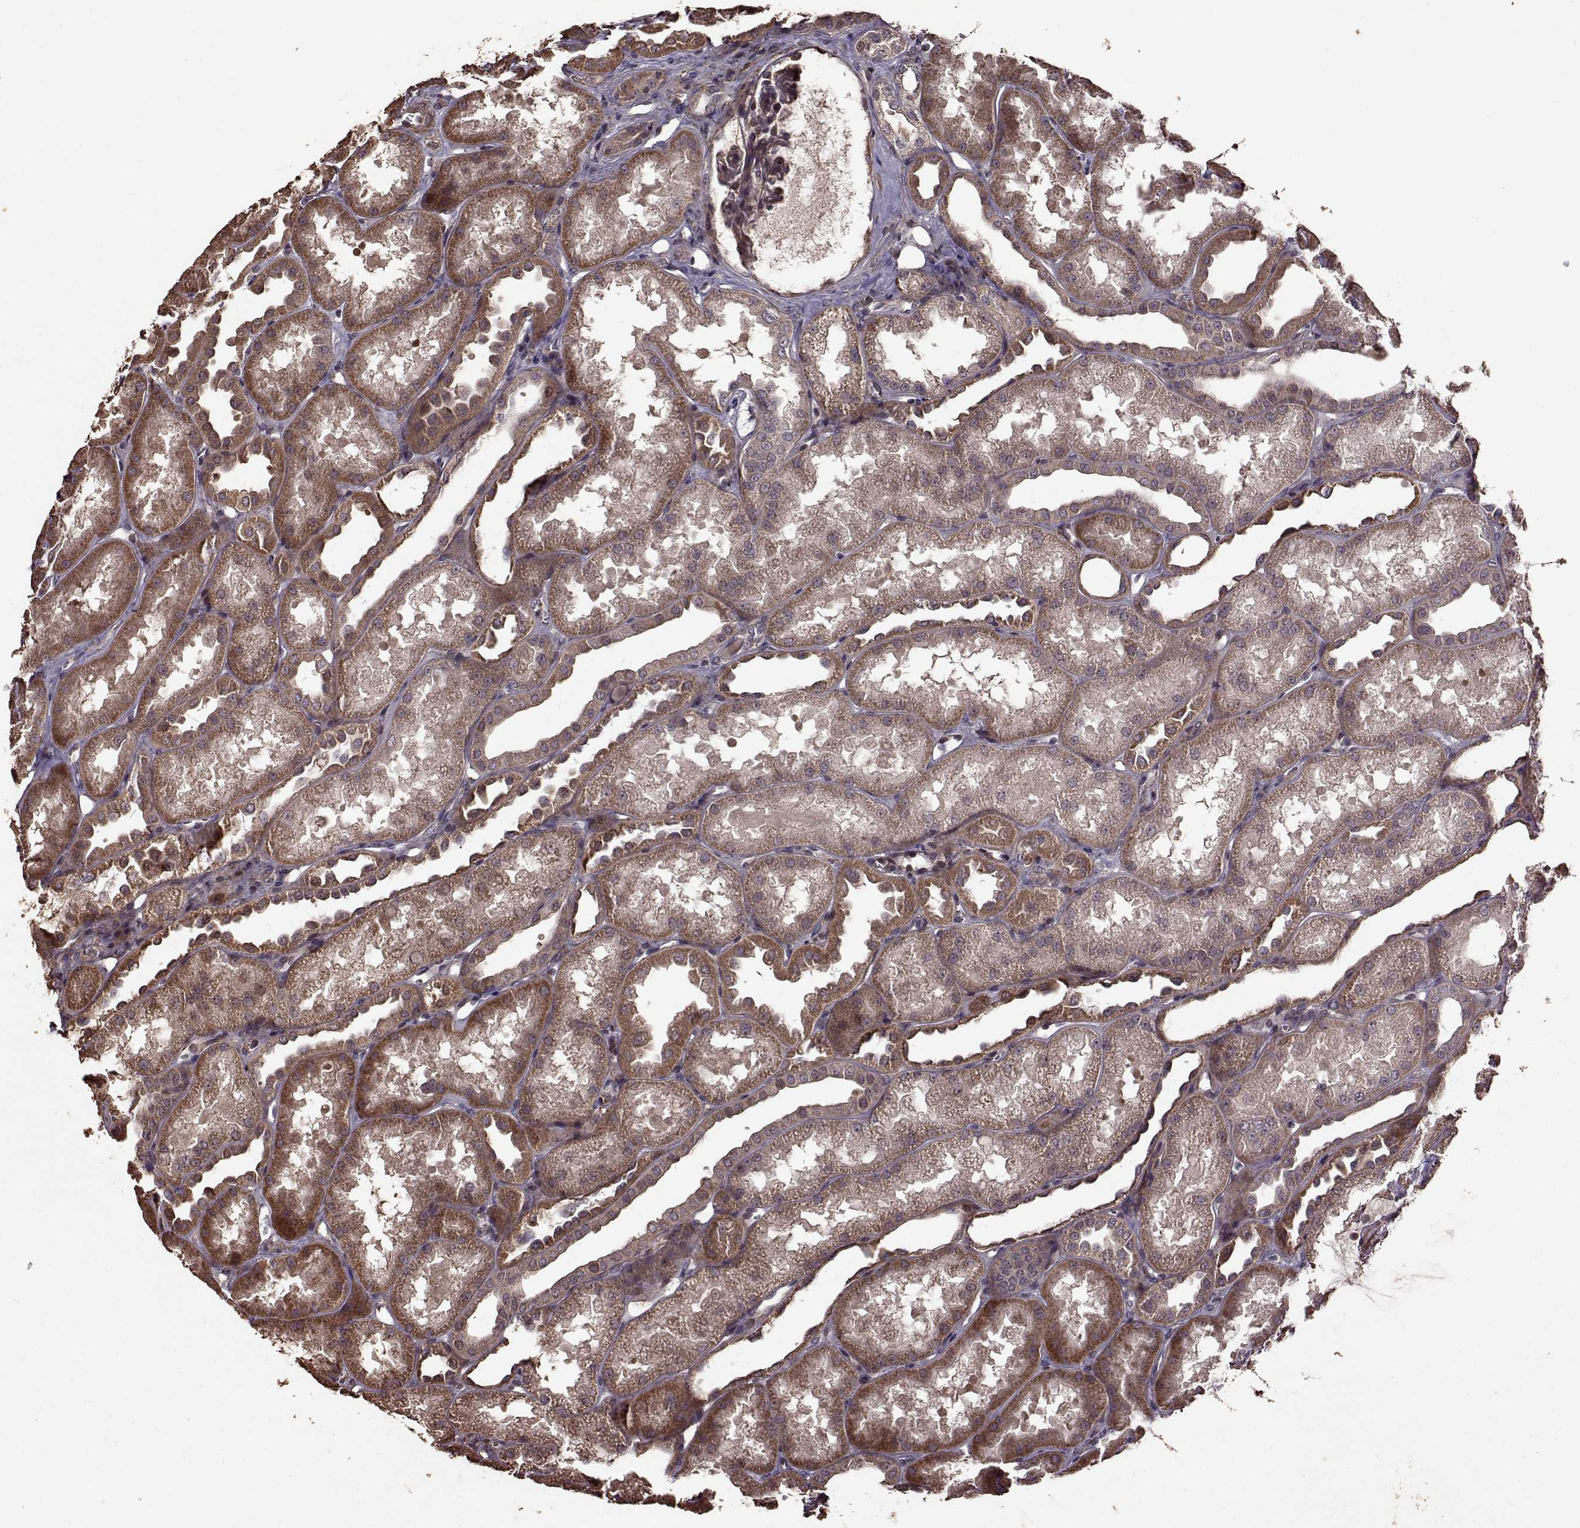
{"staining": {"intensity": "moderate", "quantity": ">75%", "location": "cytoplasmic/membranous"}, "tissue": "kidney", "cell_type": "Cells in glomeruli", "image_type": "normal", "snomed": [{"axis": "morphology", "description": "Normal tissue, NOS"}, {"axis": "topography", "description": "Kidney"}], "caption": "Immunohistochemical staining of benign human kidney reveals medium levels of moderate cytoplasmic/membranous positivity in approximately >75% of cells in glomeruli. (brown staining indicates protein expression, while blue staining denotes nuclei).", "gene": "FBXW11", "patient": {"sex": "male", "age": 61}}